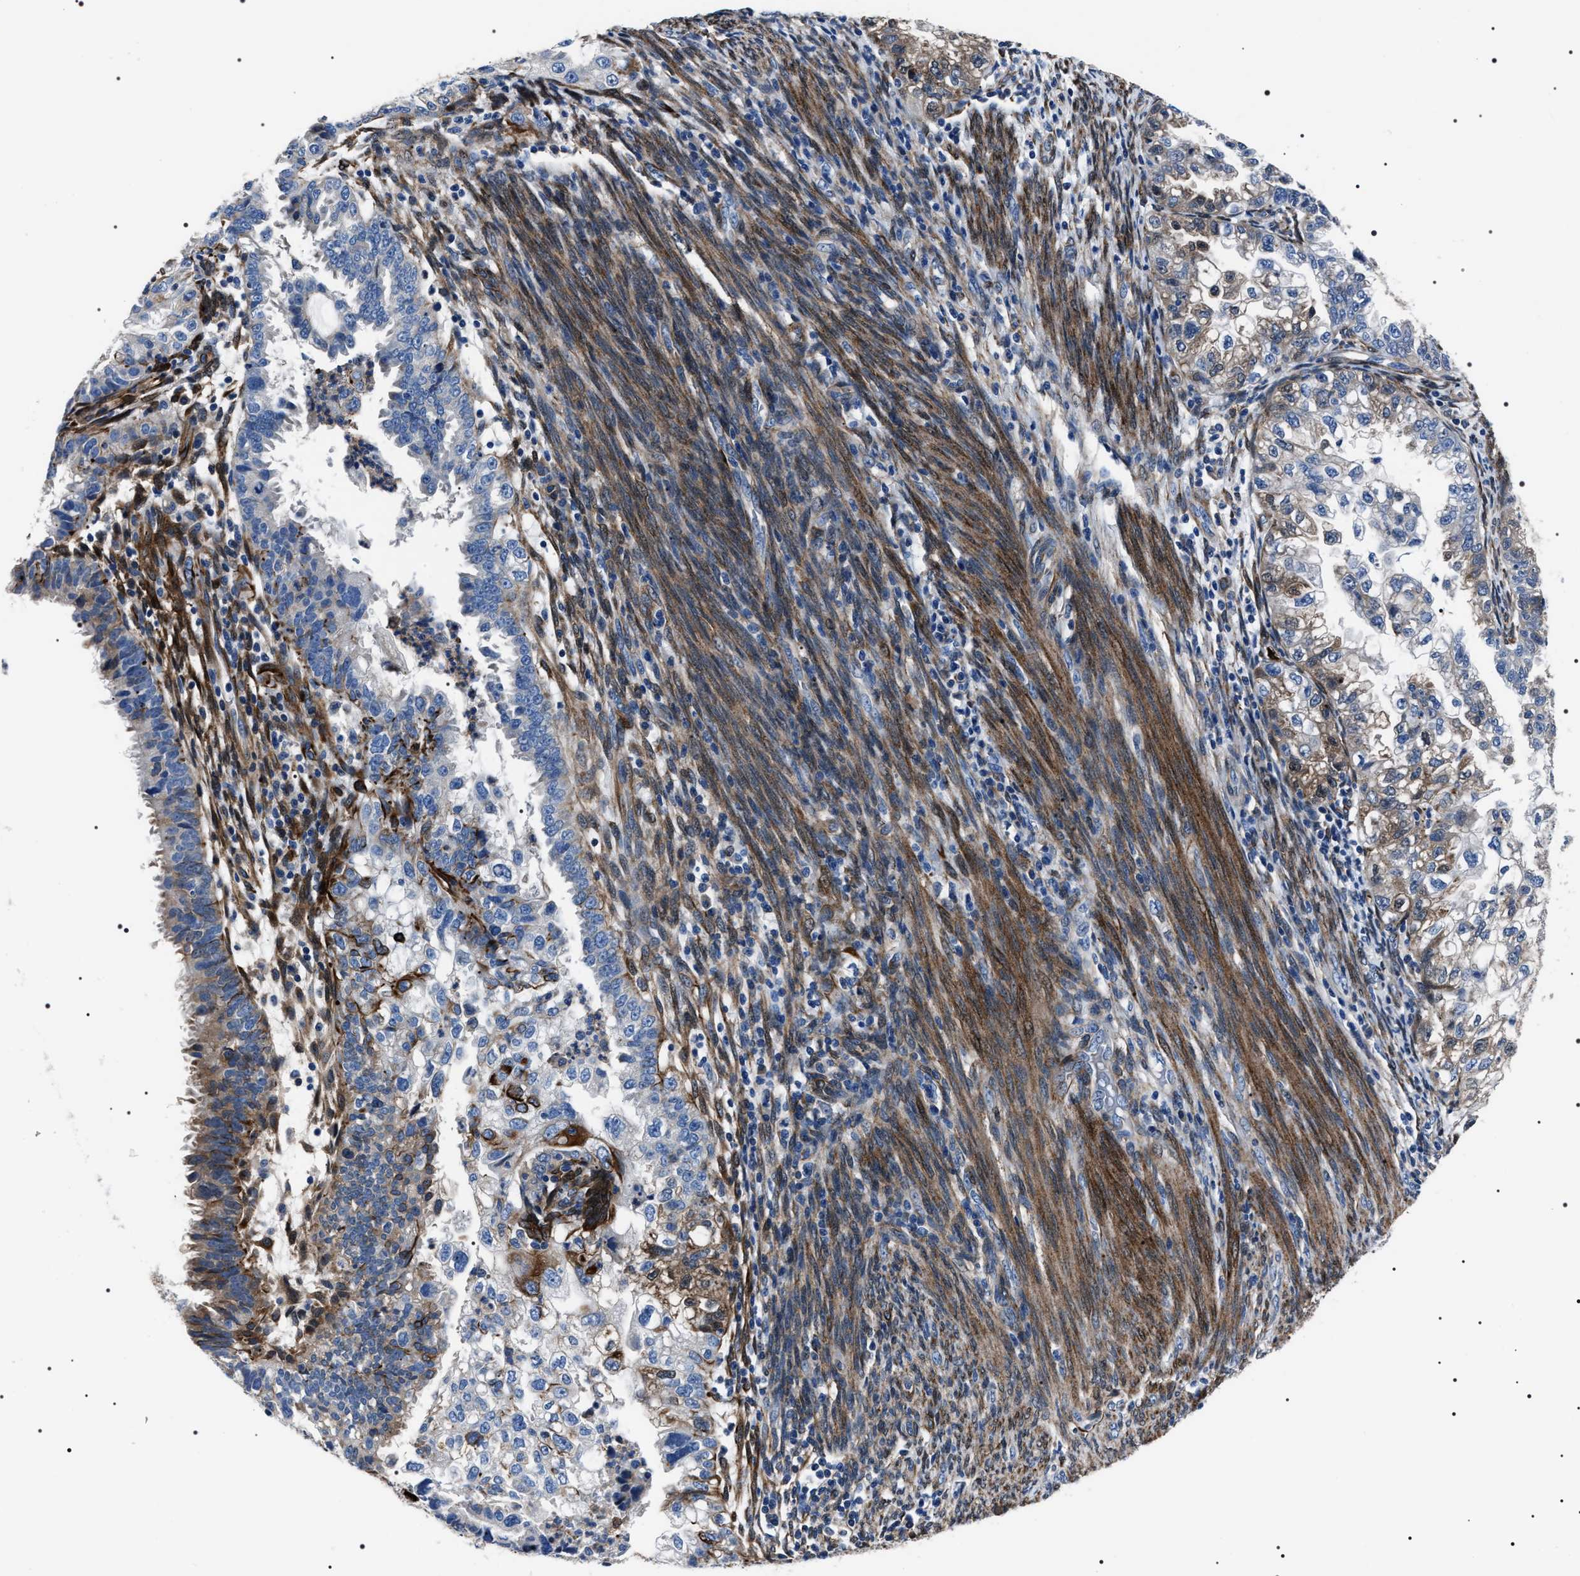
{"staining": {"intensity": "moderate", "quantity": "25%-75%", "location": "cytoplasmic/membranous"}, "tissue": "endometrial cancer", "cell_type": "Tumor cells", "image_type": "cancer", "snomed": [{"axis": "morphology", "description": "Adenocarcinoma, NOS"}, {"axis": "topography", "description": "Endometrium"}], "caption": "Protein expression analysis of human endometrial cancer (adenocarcinoma) reveals moderate cytoplasmic/membranous positivity in approximately 25%-75% of tumor cells. (Brightfield microscopy of DAB IHC at high magnification).", "gene": "BAG2", "patient": {"sex": "female", "age": 85}}